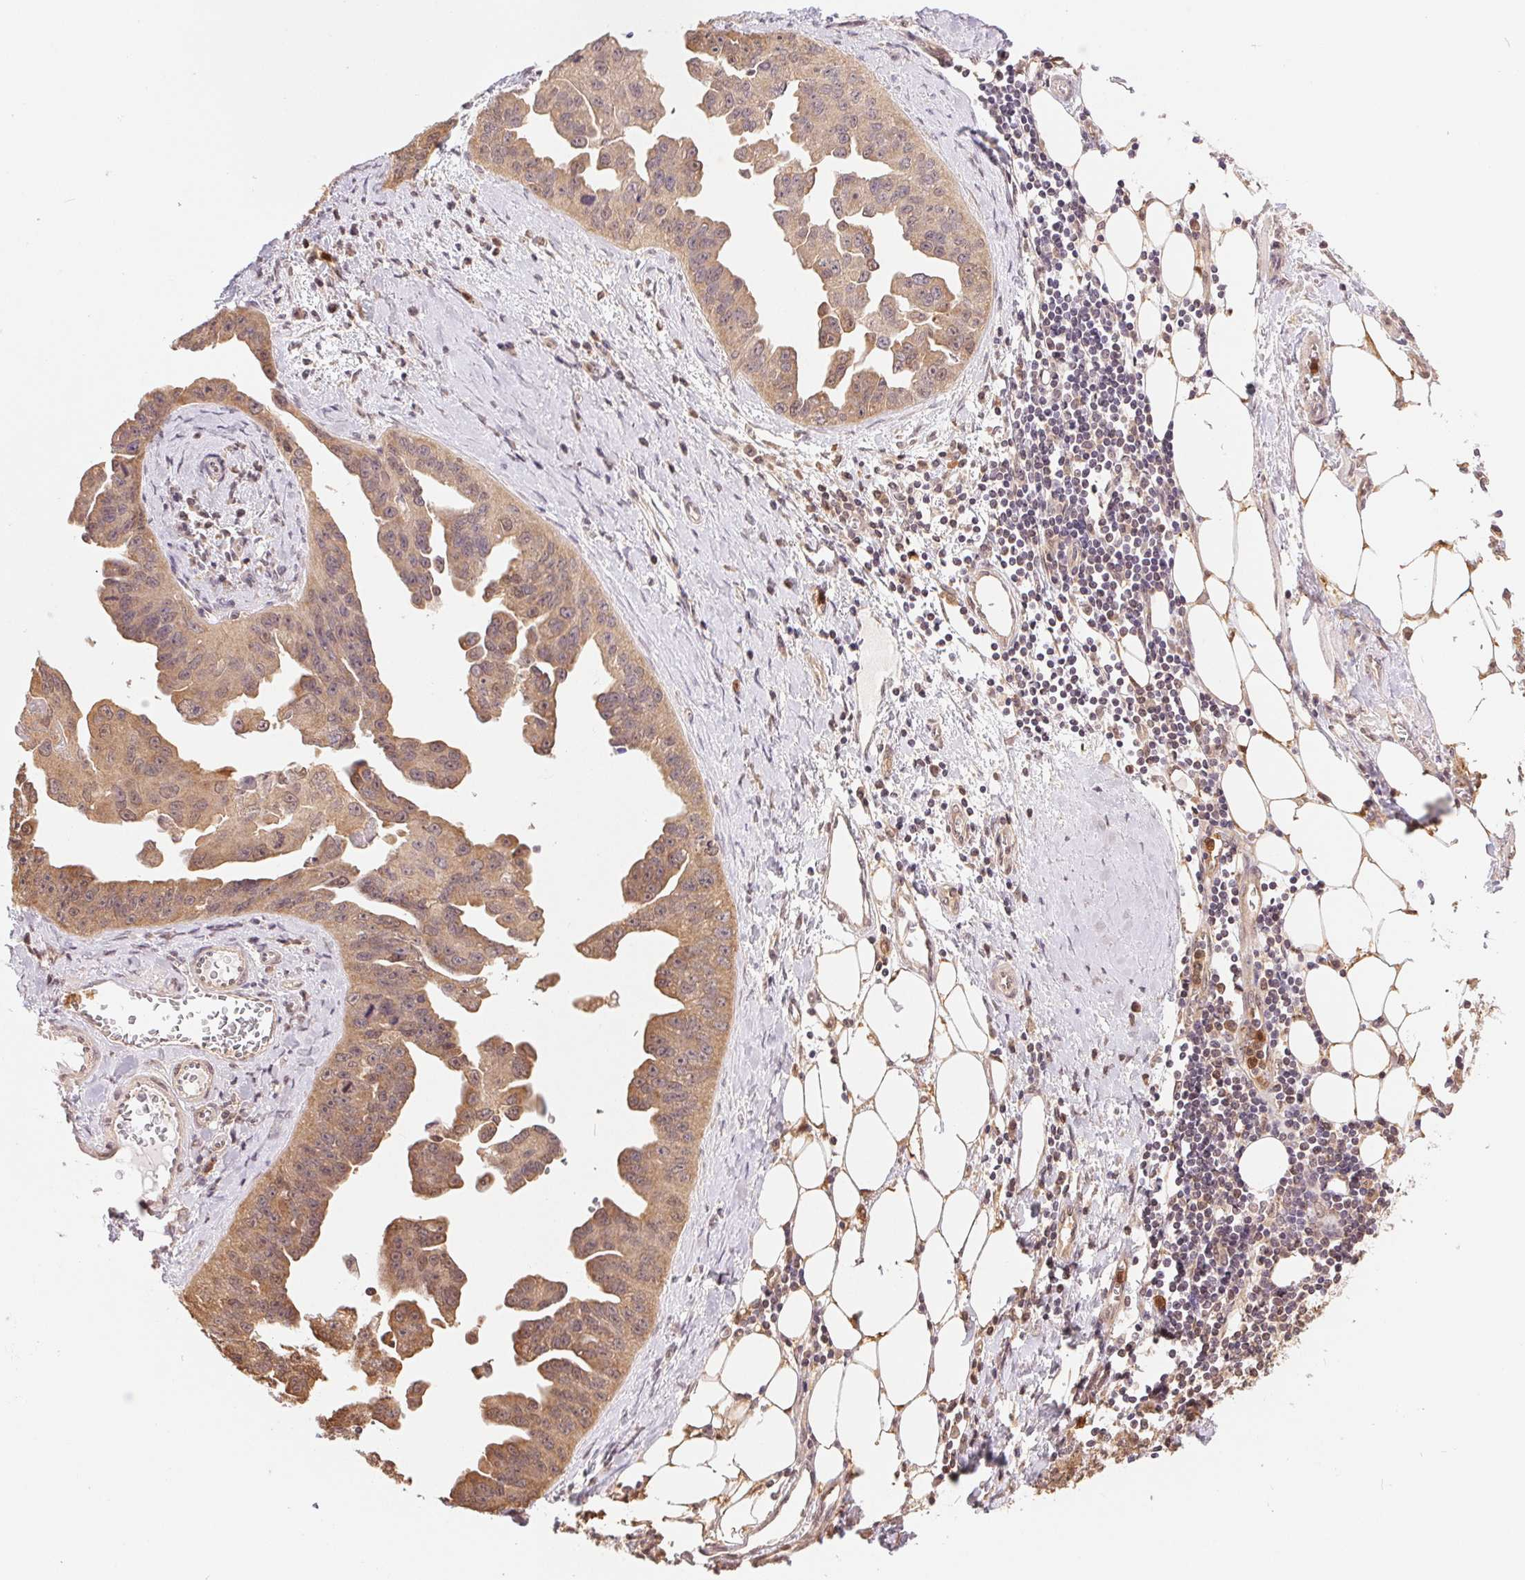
{"staining": {"intensity": "moderate", "quantity": ">75%", "location": "cytoplasmic/membranous,nuclear"}, "tissue": "ovarian cancer", "cell_type": "Tumor cells", "image_type": "cancer", "snomed": [{"axis": "morphology", "description": "Cystadenocarcinoma, serous, NOS"}, {"axis": "topography", "description": "Ovary"}], "caption": "DAB (3,3'-diaminobenzidine) immunohistochemical staining of ovarian cancer demonstrates moderate cytoplasmic/membranous and nuclear protein expression in approximately >75% of tumor cells.", "gene": "CDC123", "patient": {"sex": "female", "age": 75}}